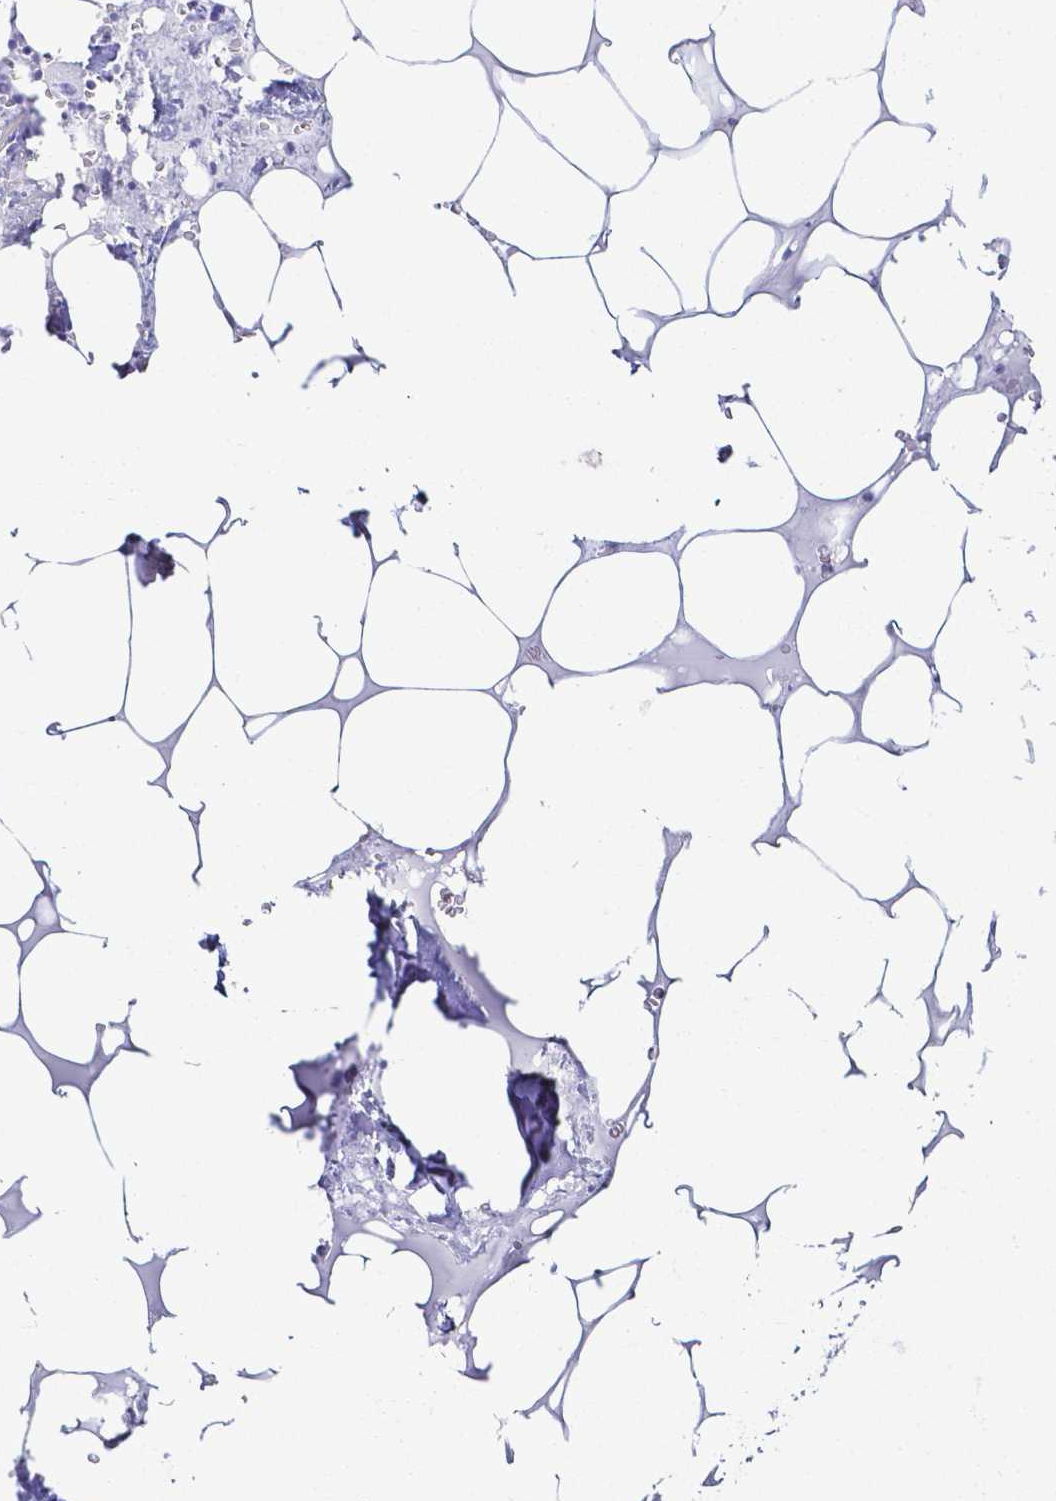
{"staining": {"intensity": "negative", "quantity": "none", "location": "none"}, "tissue": "bone marrow", "cell_type": "Hematopoietic cells", "image_type": "normal", "snomed": [{"axis": "morphology", "description": "Normal tissue, NOS"}, {"axis": "topography", "description": "Bone marrow"}], "caption": "Immunohistochemistry of benign bone marrow demonstrates no staining in hematopoietic cells.", "gene": "FAM83G", "patient": {"sex": "male", "age": 54}}